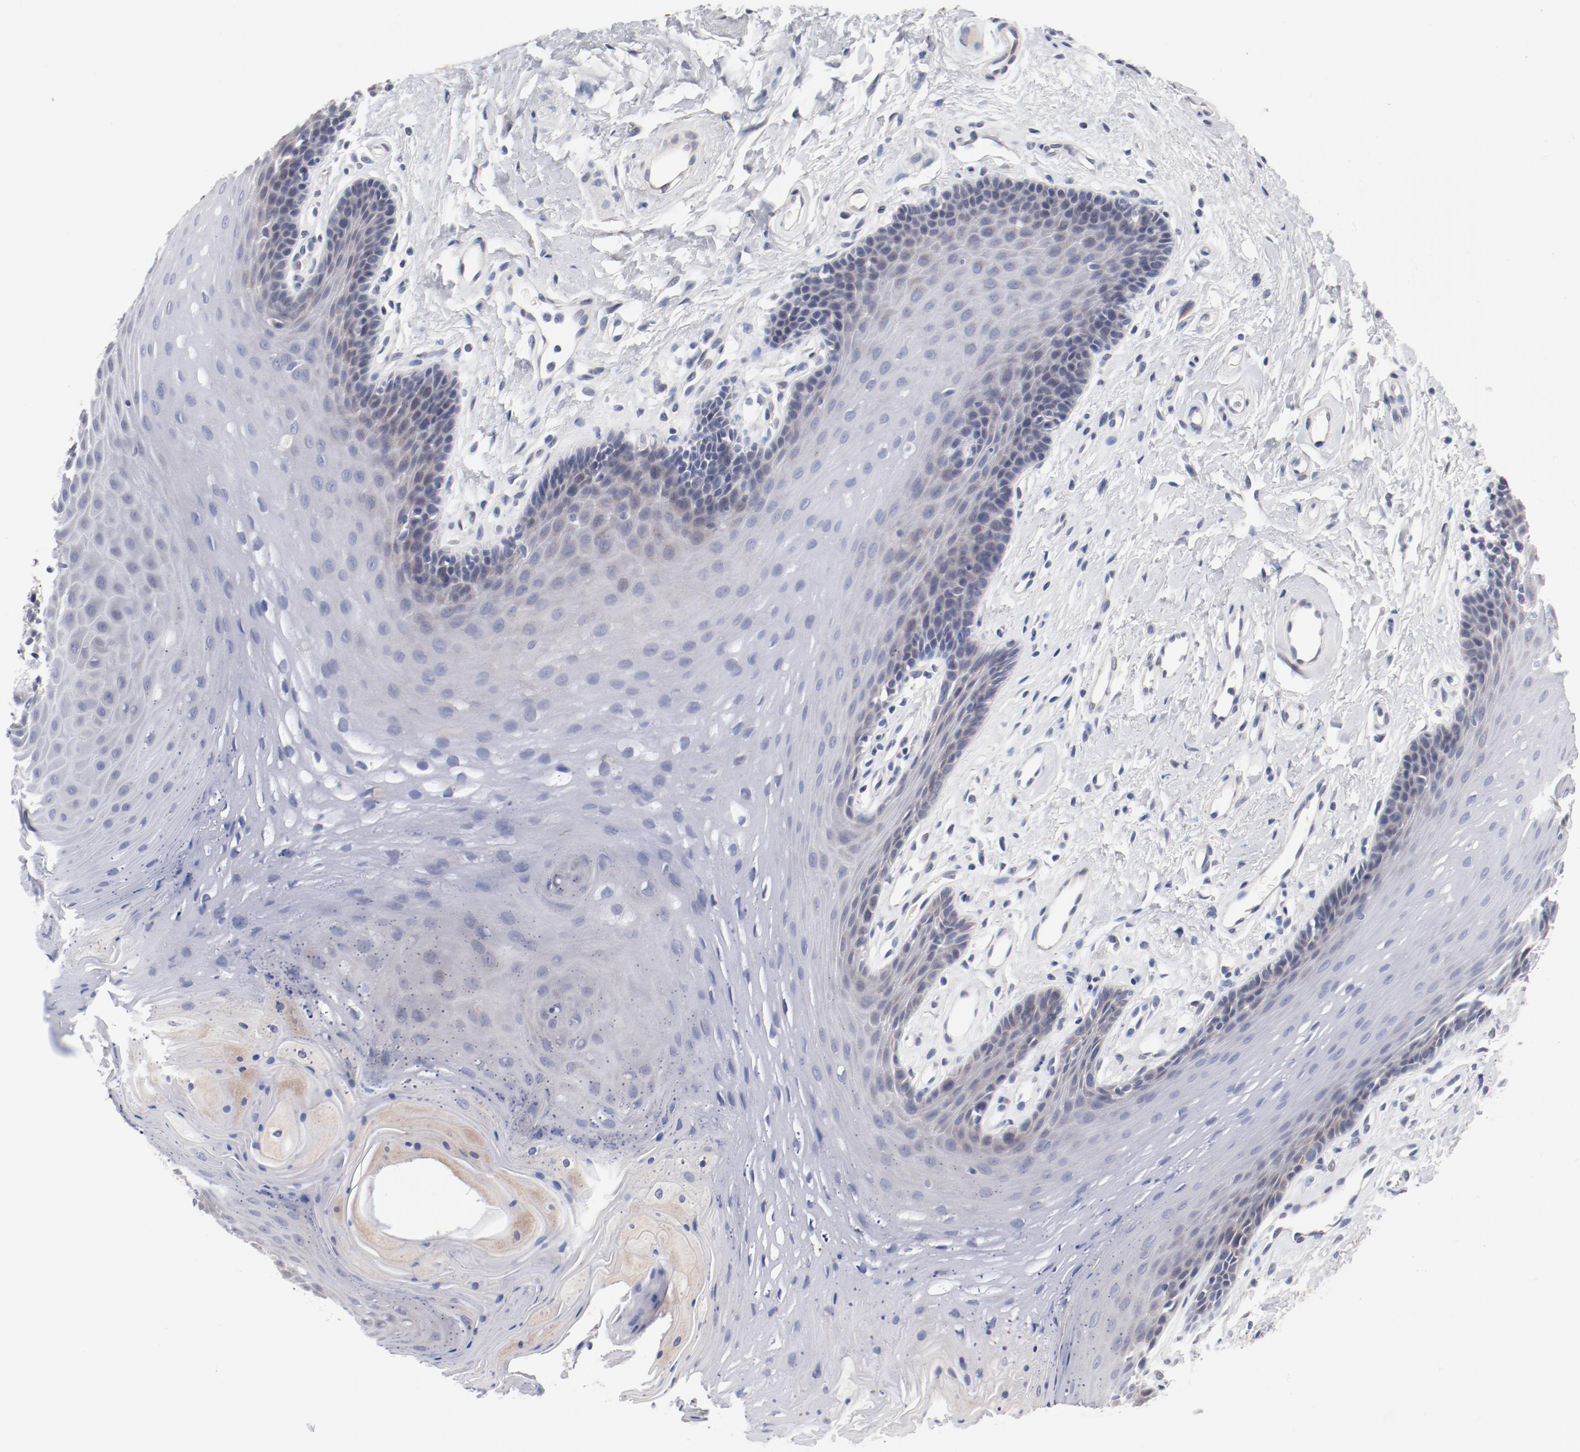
{"staining": {"intensity": "negative", "quantity": "none", "location": "none"}, "tissue": "oral mucosa", "cell_type": "Squamous epithelial cells", "image_type": "normal", "snomed": [{"axis": "morphology", "description": "Normal tissue, NOS"}, {"axis": "topography", "description": "Oral tissue"}], "caption": "Immunohistochemistry histopathology image of normal oral mucosa: human oral mucosa stained with DAB demonstrates no significant protein expression in squamous epithelial cells.", "gene": "GPR143", "patient": {"sex": "male", "age": 62}}